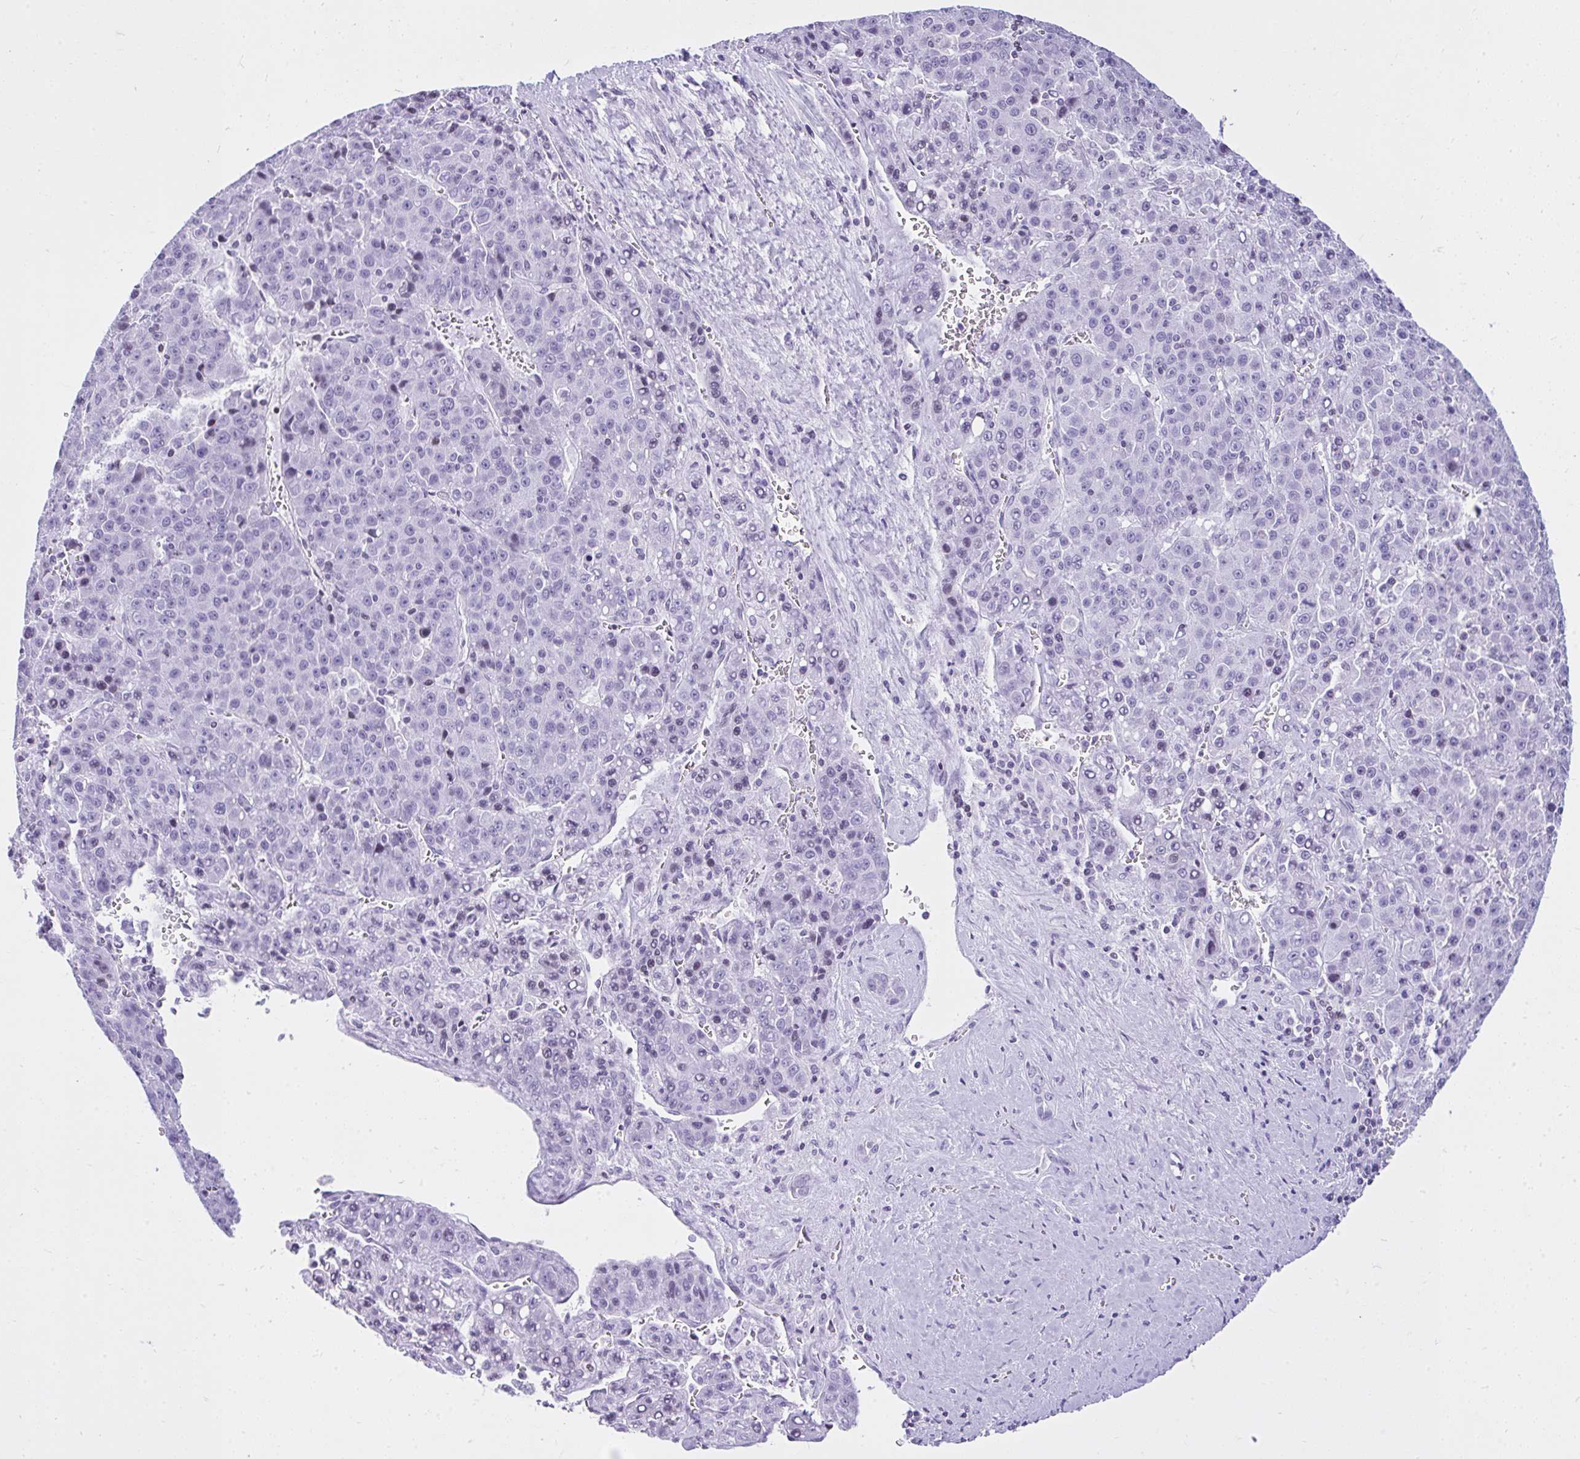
{"staining": {"intensity": "negative", "quantity": "none", "location": "none"}, "tissue": "liver cancer", "cell_type": "Tumor cells", "image_type": "cancer", "snomed": [{"axis": "morphology", "description": "Carcinoma, Hepatocellular, NOS"}, {"axis": "topography", "description": "Liver"}], "caption": "Tumor cells show no significant protein staining in liver cancer (hepatocellular carcinoma). The staining is performed using DAB (3,3'-diaminobenzidine) brown chromogen with nuclei counter-stained in using hematoxylin.", "gene": "KRT27", "patient": {"sex": "female", "age": 53}}